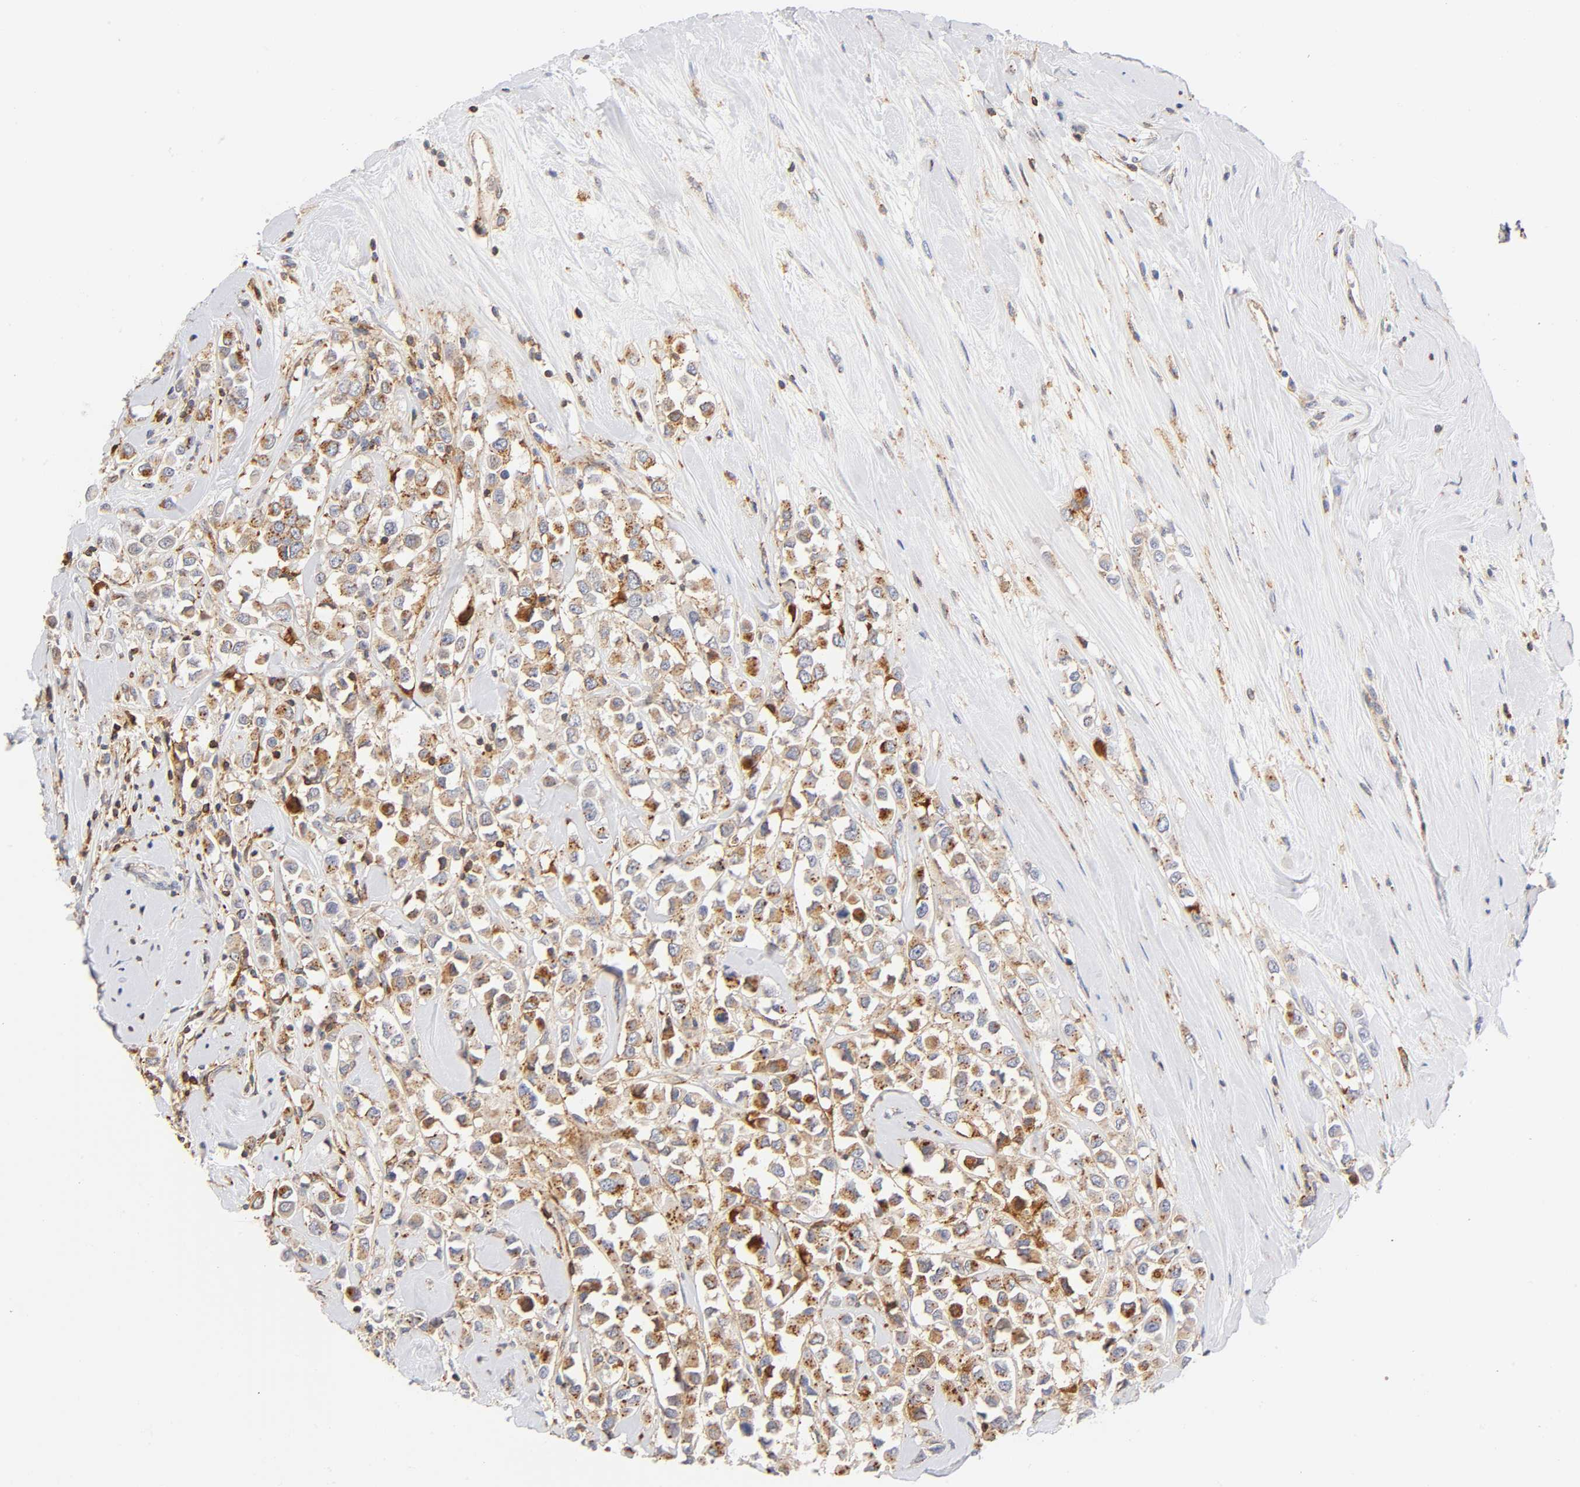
{"staining": {"intensity": "moderate", "quantity": ">75%", "location": "cytoplasmic/membranous"}, "tissue": "breast cancer", "cell_type": "Tumor cells", "image_type": "cancer", "snomed": [{"axis": "morphology", "description": "Duct carcinoma"}, {"axis": "topography", "description": "Breast"}], "caption": "A photomicrograph showing moderate cytoplasmic/membranous positivity in approximately >75% of tumor cells in breast cancer, as visualized by brown immunohistochemical staining.", "gene": "ANXA7", "patient": {"sex": "female", "age": 61}}